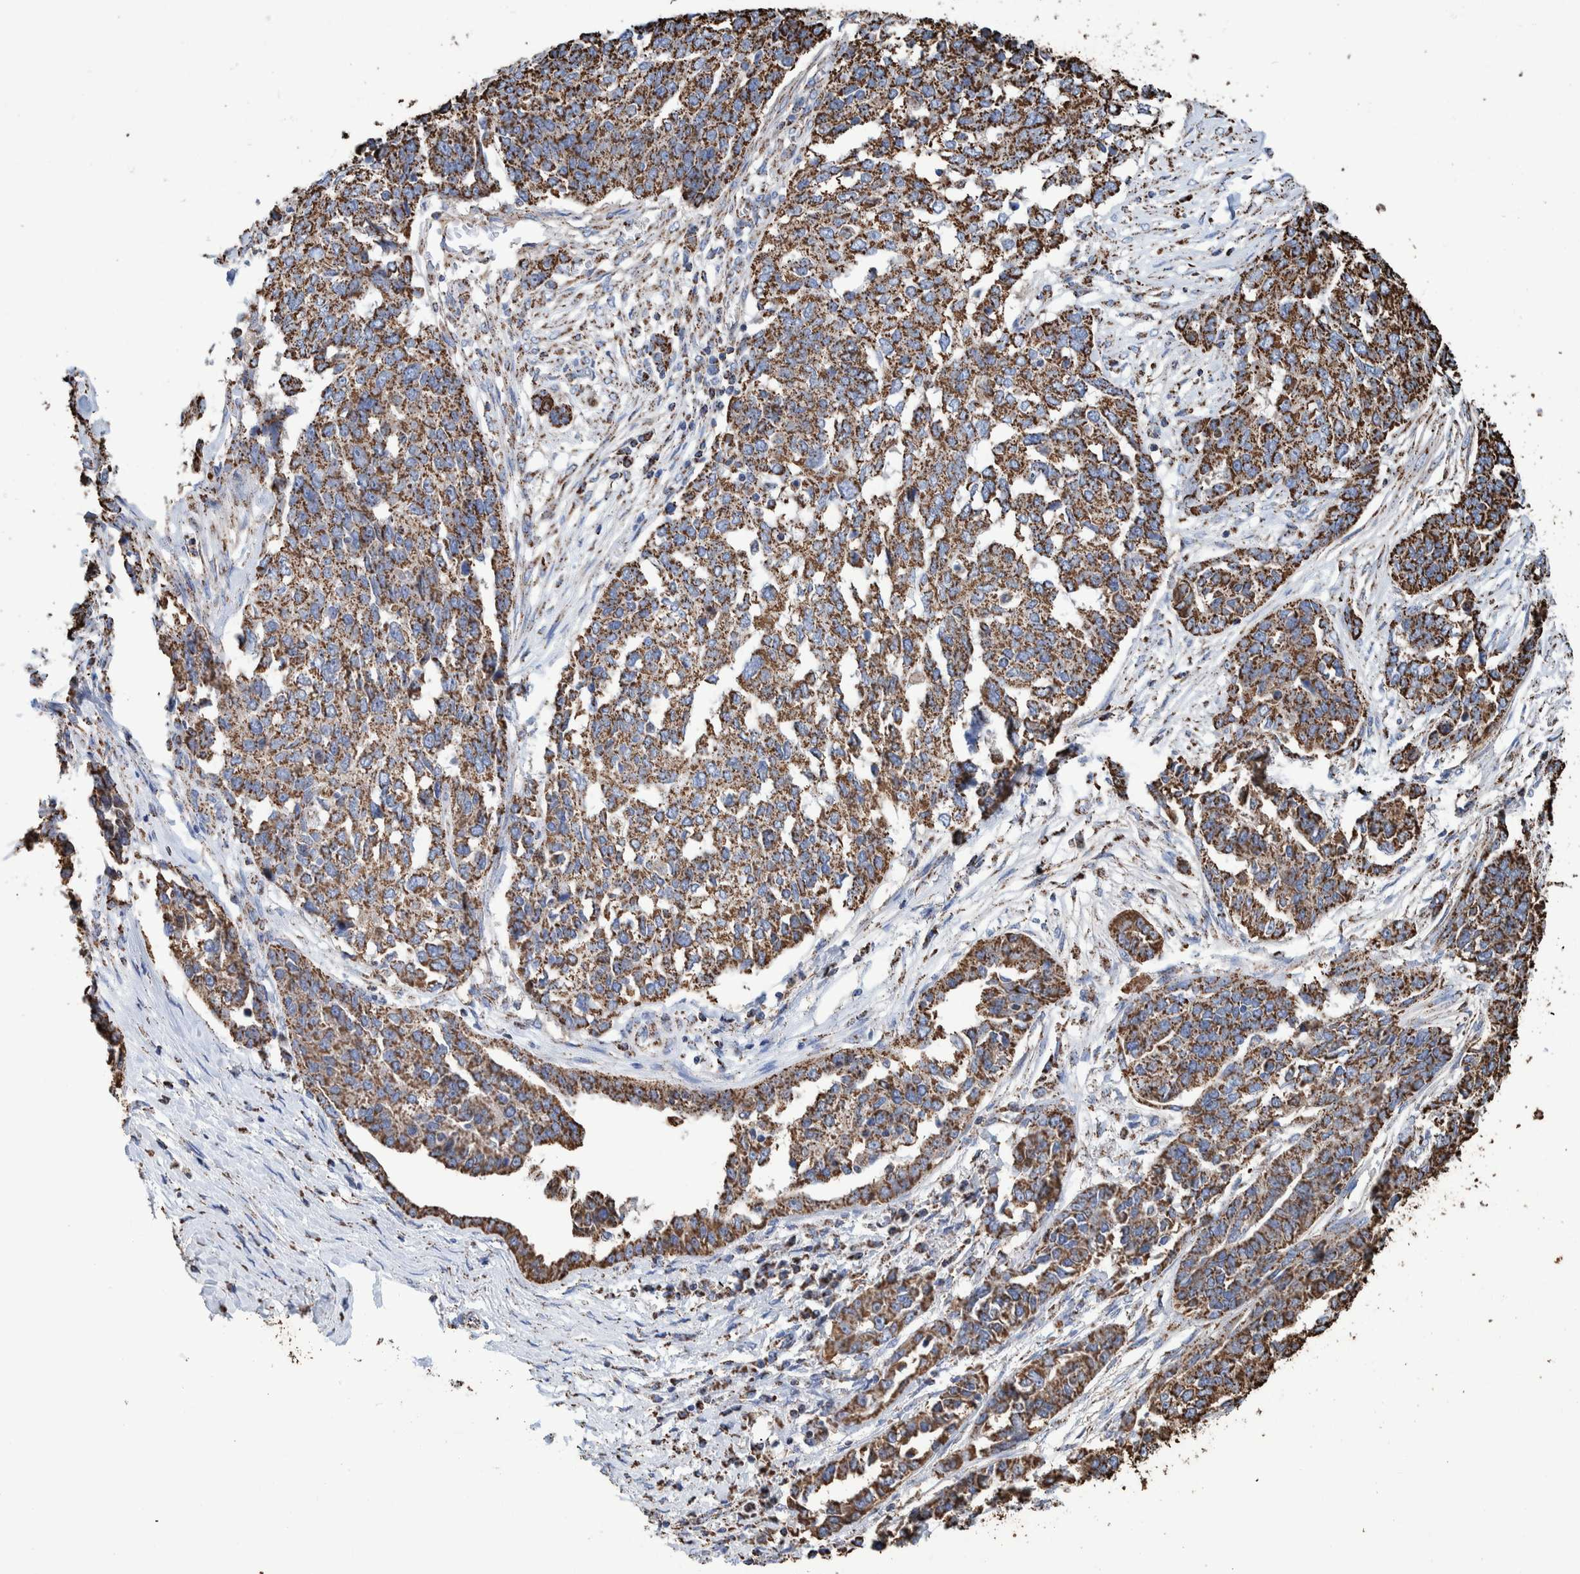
{"staining": {"intensity": "strong", "quantity": ">75%", "location": "cytoplasmic/membranous"}, "tissue": "ovarian cancer", "cell_type": "Tumor cells", "image_type": "cancer", "snomed": [{"axis": "morphology", "description": "Cystadenocarcinoma, serous, NOS"}, {"axis": "topography", "description": "Ovary"}], "caption": "A brown stain labels strong cytoplasmic/membranous expression of a protein in ovarian cancer tumor cells. (DAB IHC with brightfield microscopy, high magnification).", "gene": "VPS26C", "patient": {"sex": "female", "age": 44}}